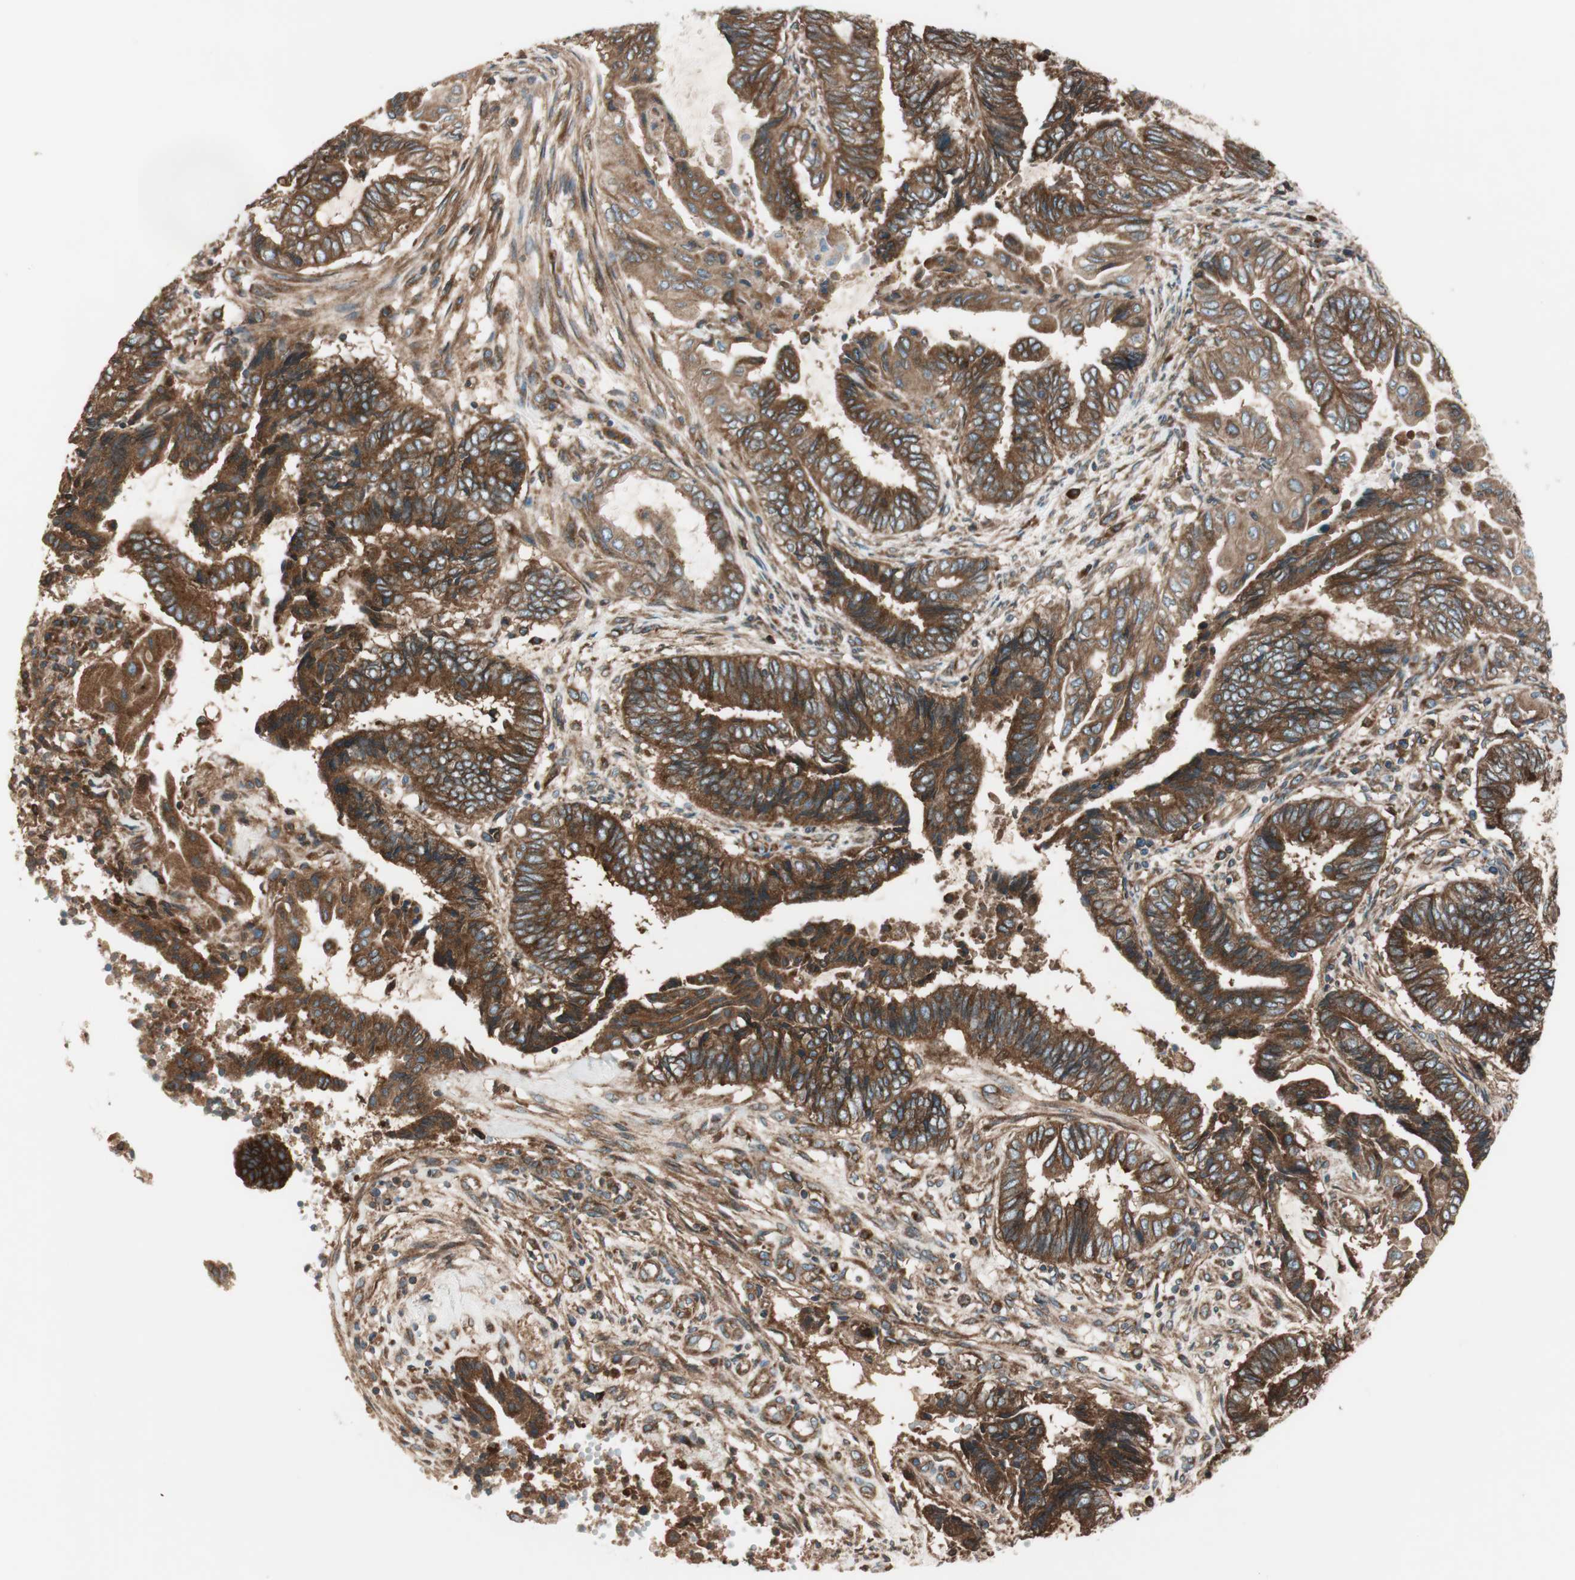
{"staining": {"intensity": "strong", "quantity": ">75%", "location": "cytoplasmic/membranous"}, "tissue": "endometrial cancer", "cell_type": "Tumor cells", "image_type": "cancer", "snomed": [{"axis": "morphology", "description": "Adenocarcinoma, NOS"}, {"axis": "topography", "description": "Uterus"}, {"axis": "topography", "description": "Endometrium"}], "caption": "The photomicrograph displays a brown stain indicating the presence of a protein in the cytoplasmic/membranous of tumor cells in endometrial adenocarcinoma.", "gene": "RAB5A", "patient": {"sex": "female", "age": 70}}